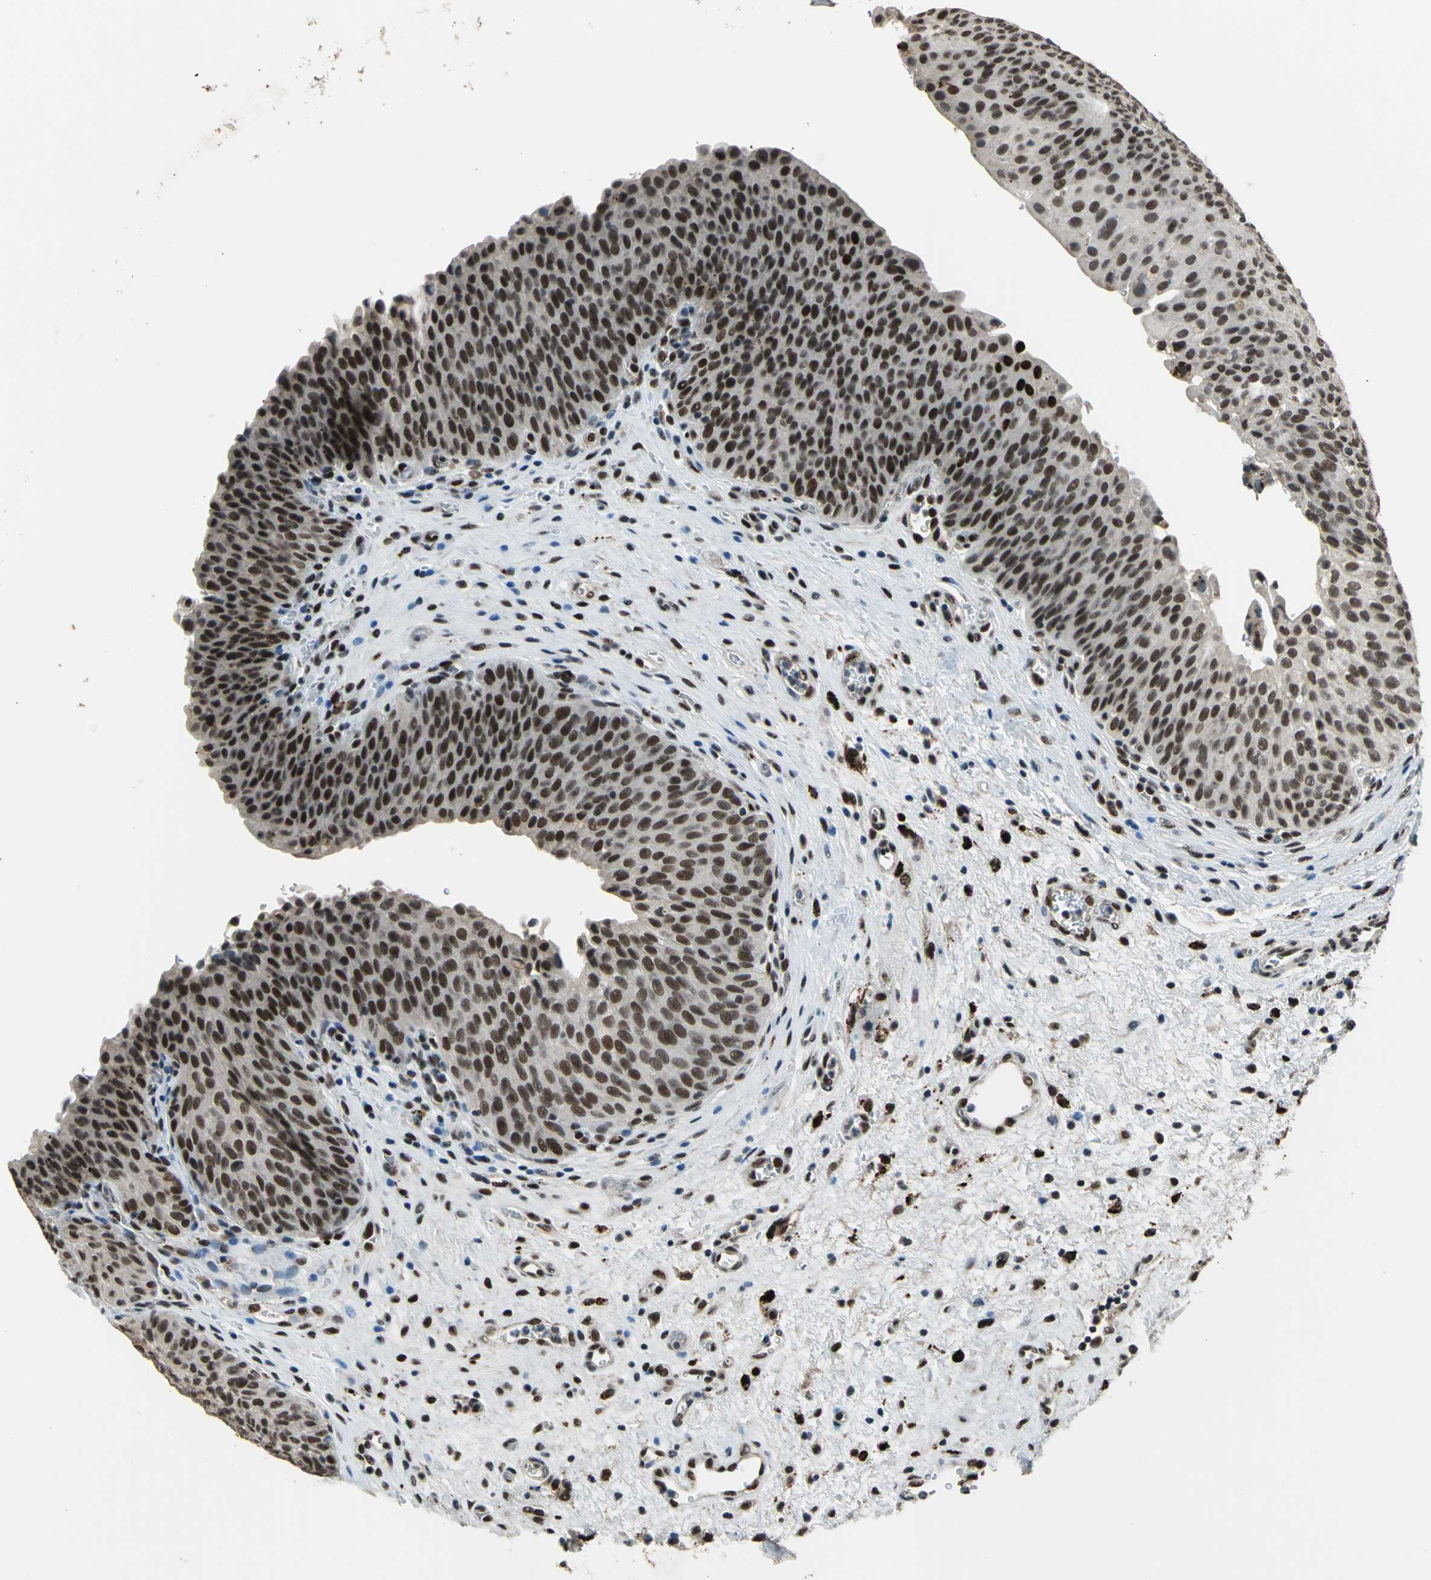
{"staining": {"intensity": "strong", "quantity": ">75%", "location": "nuclear"}, "tissue": "urinary bladder", "cell_type": "Urothelial cells", "image_type": "normal", "snomed": [{"axis": "morphology", "description": "Normal tissue, NOS"}, {"axis": "morphology", "description": "Dysplasia, NOS"}, {"axis": "topography", "description": "Urinary bladder"}], "caption": "Immunohistochemical staining of benign human urinary bladder exhibits high levels of strong nuclear staining in approximately >75% of urothelial cells. The protein of interest is stained brown, and the nuclei are stained in blue (DAB (3,3'-diaminobenzidine) IHC with brightfield microscopy, high magnification).", "gene": "ELF2", "patient": {"sex": "male", "age": 35}}